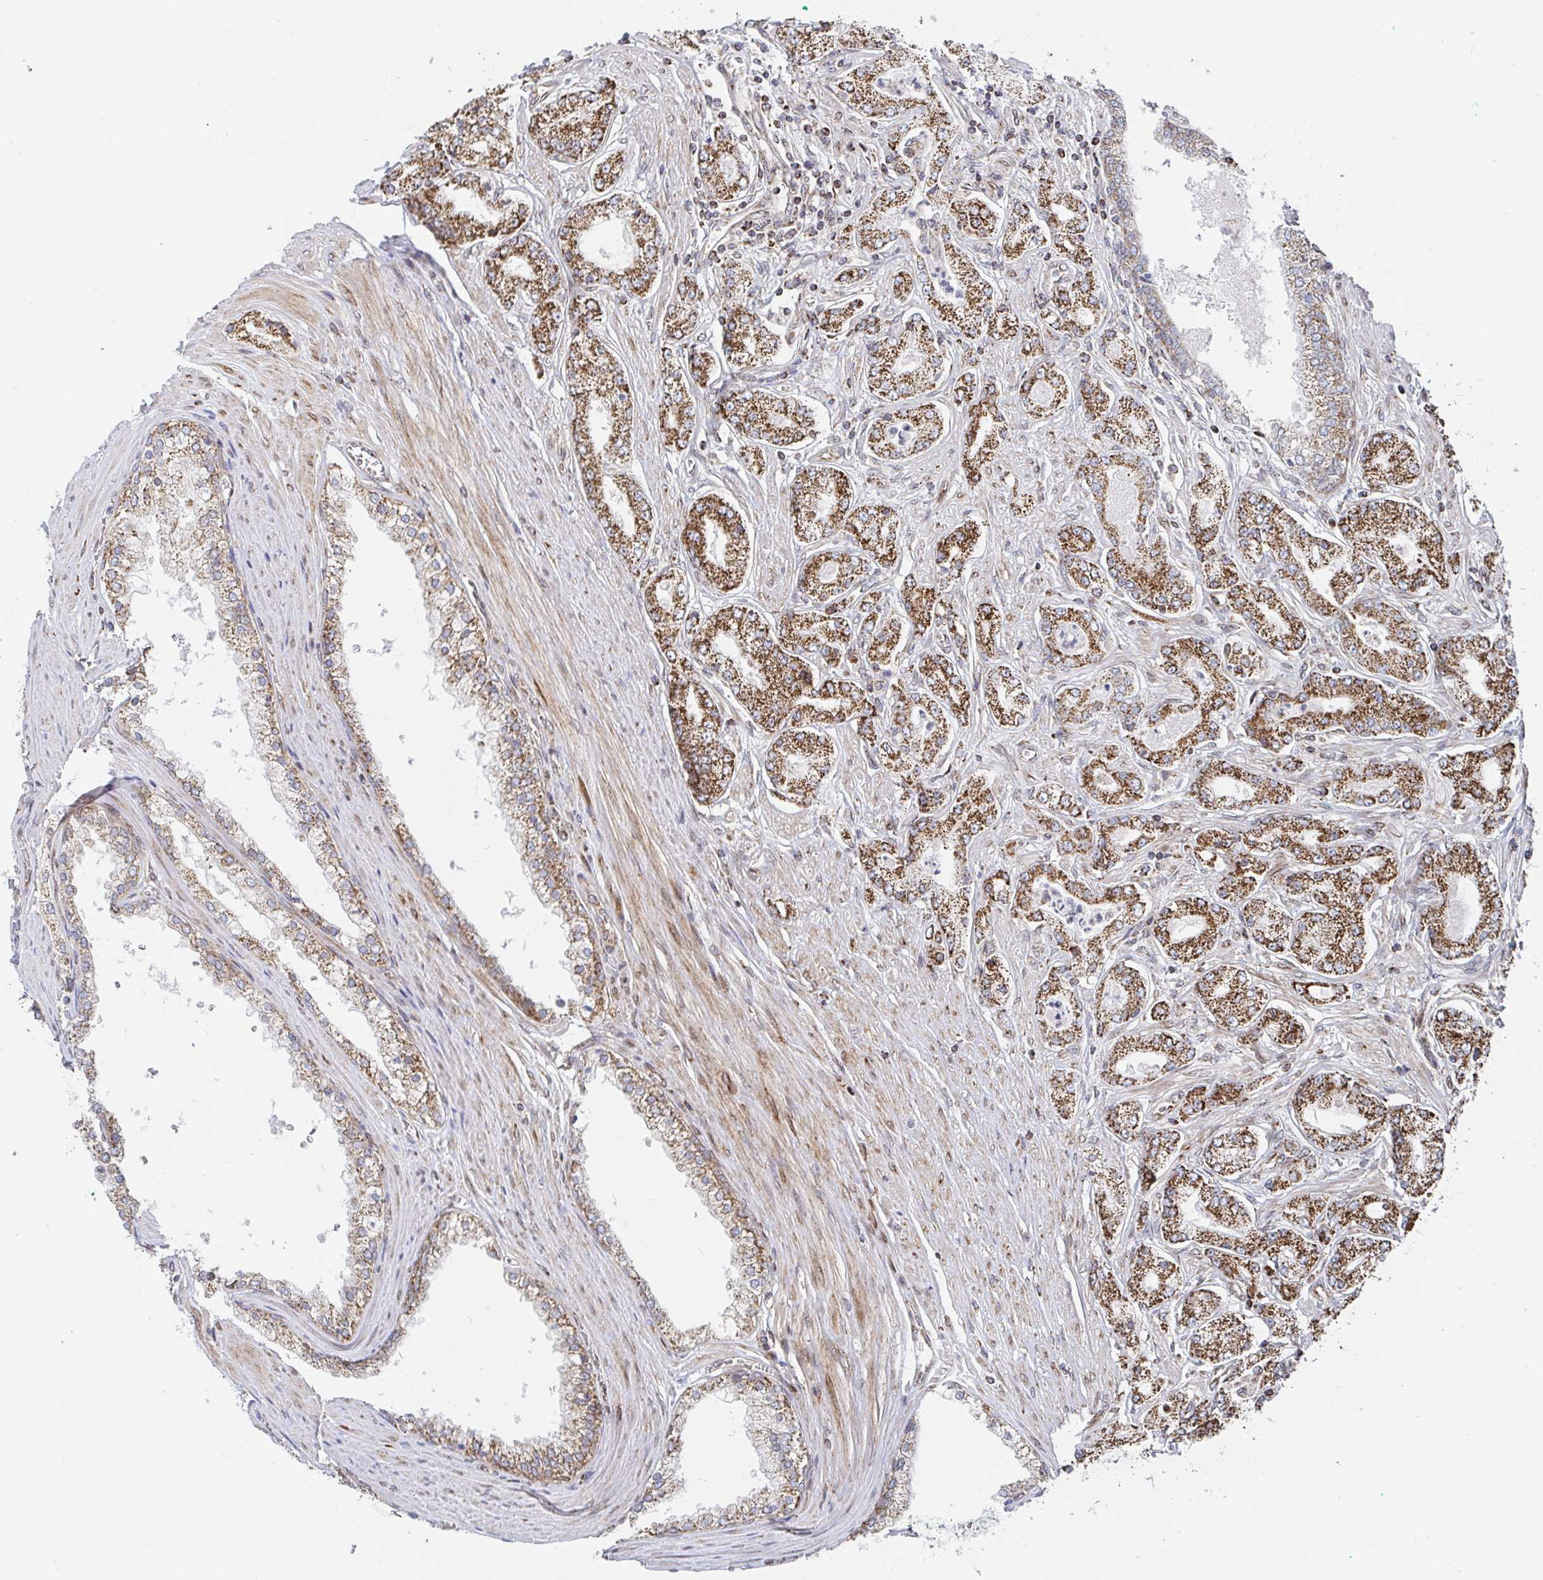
{"staining": {"intensity": "strong", "quantity": ">75%", "location": "cytoplasmic/membranous"}, "tissue": "prostate cancer", "cell_type": "Tumor cells", "image_type": "cancer", "snomed": [{"axis": "morphology", "description": "Adenocarcinoma, High grade"}, {"axis": "topography", "description": "Prostate"}], "caption": "DAB (3,3'-diaminobenzidine) immunohistochemical staining of human prostate adenocarcinoma (high-grade) shows strong cytoplasmic/membranous protein expression in approximately >75% of tumor cells.", "gene": "STARD8", "patient": {"sex": "male", "age": 66}}